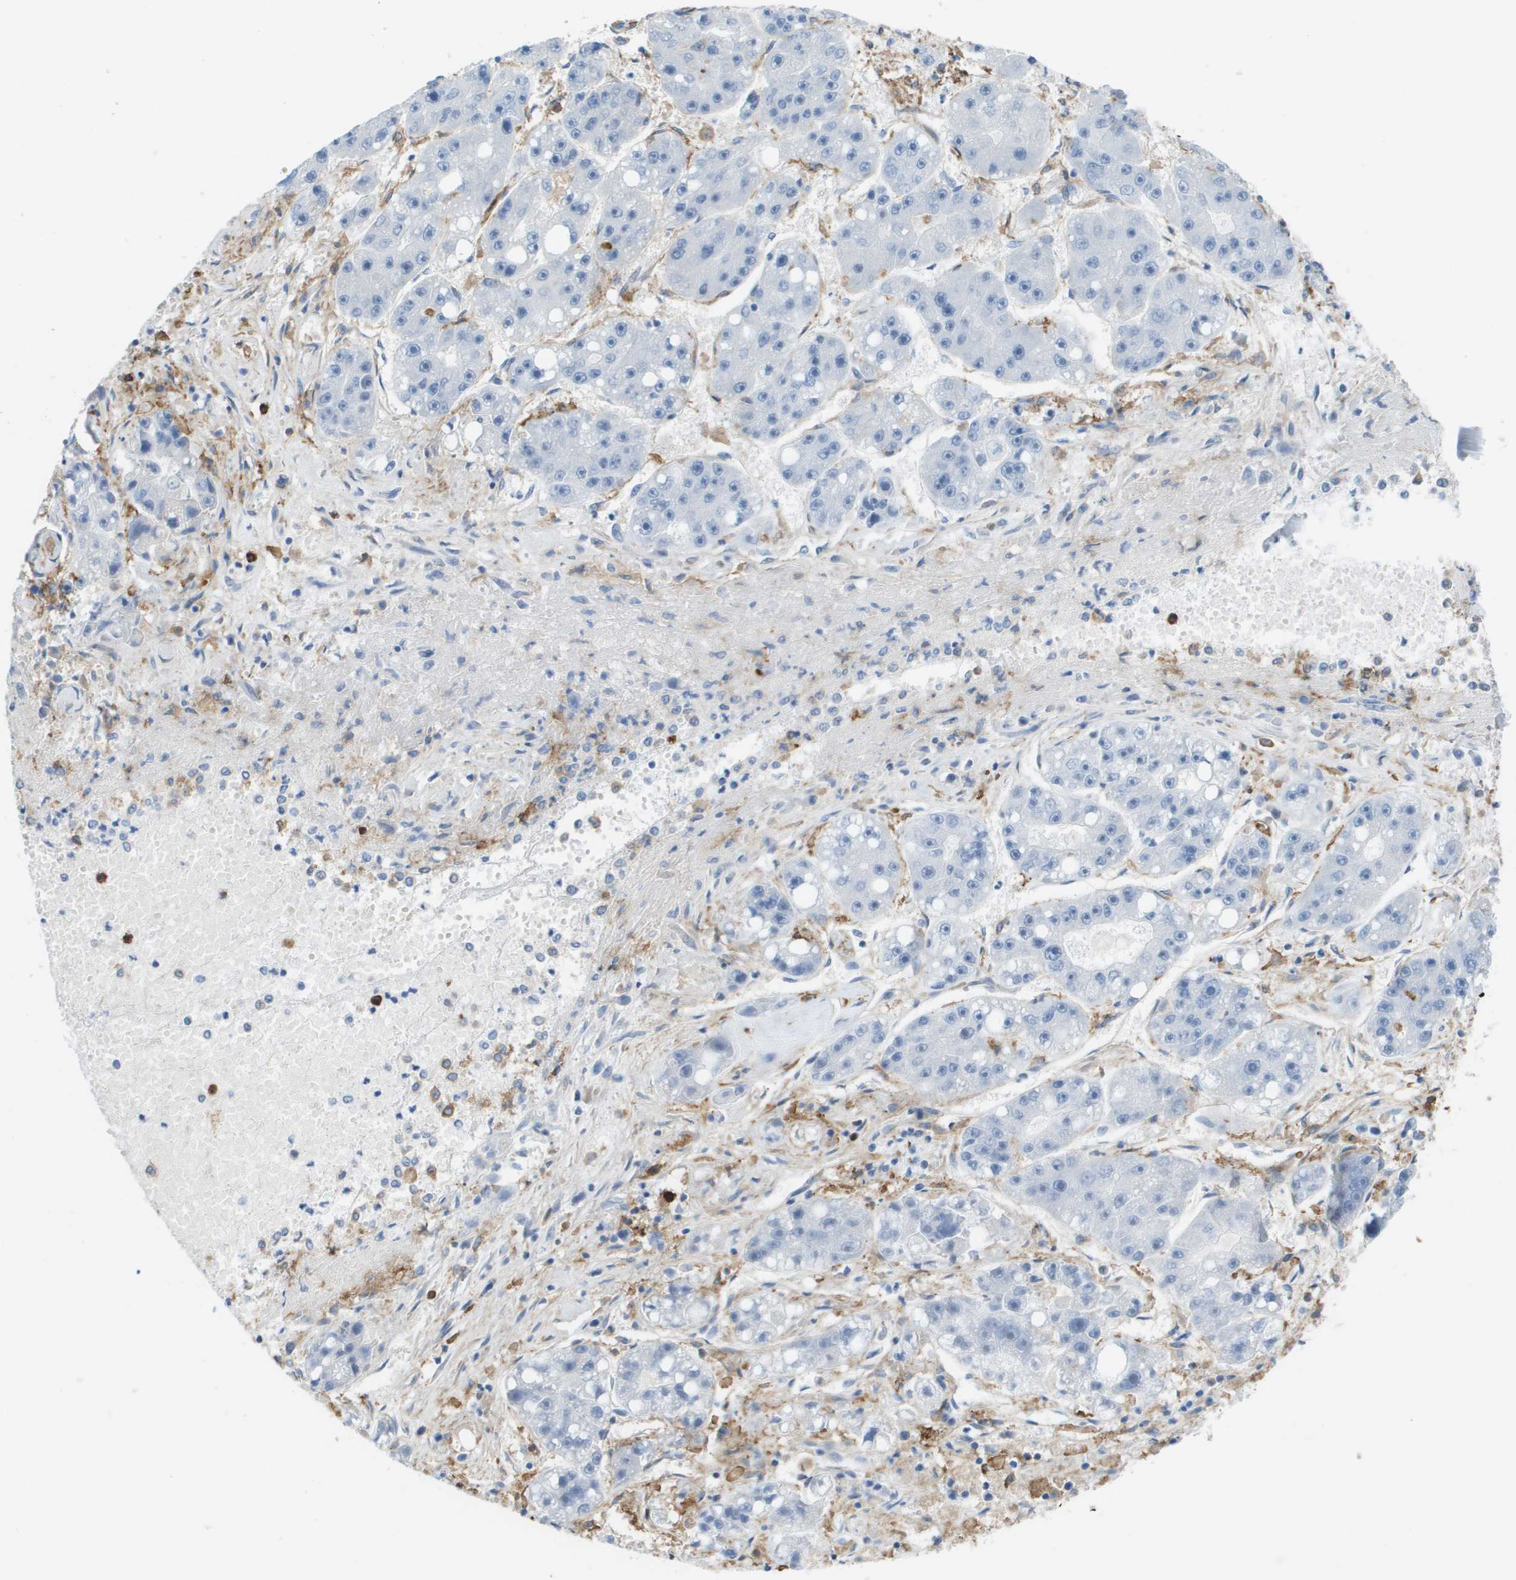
{"staining": {"intensity": "negative", "quantity": "none", "location": "none"}, "tissue": "liver cancer", "cell_type": "Tumor cells", "image_type": "cancer", "snomed": [{"axis": "morphology", "description": "Carcinoma, Hepatocellular, NOS"}, {"axis": "topography", "description": "Liver"}], "caption": "A high-resolution photomicrograph shows immunohistochemistry staining of liver cancer (hepatocellular carcinoma), which displays no significant expression in tumor cells. (Brightfield microscopy of DAB (3,3'-diaminobenzidine) immunohistochemistry at high magnification).", "gene": "ZBTB43", "patient": {"sex": "female", "age": 61}}